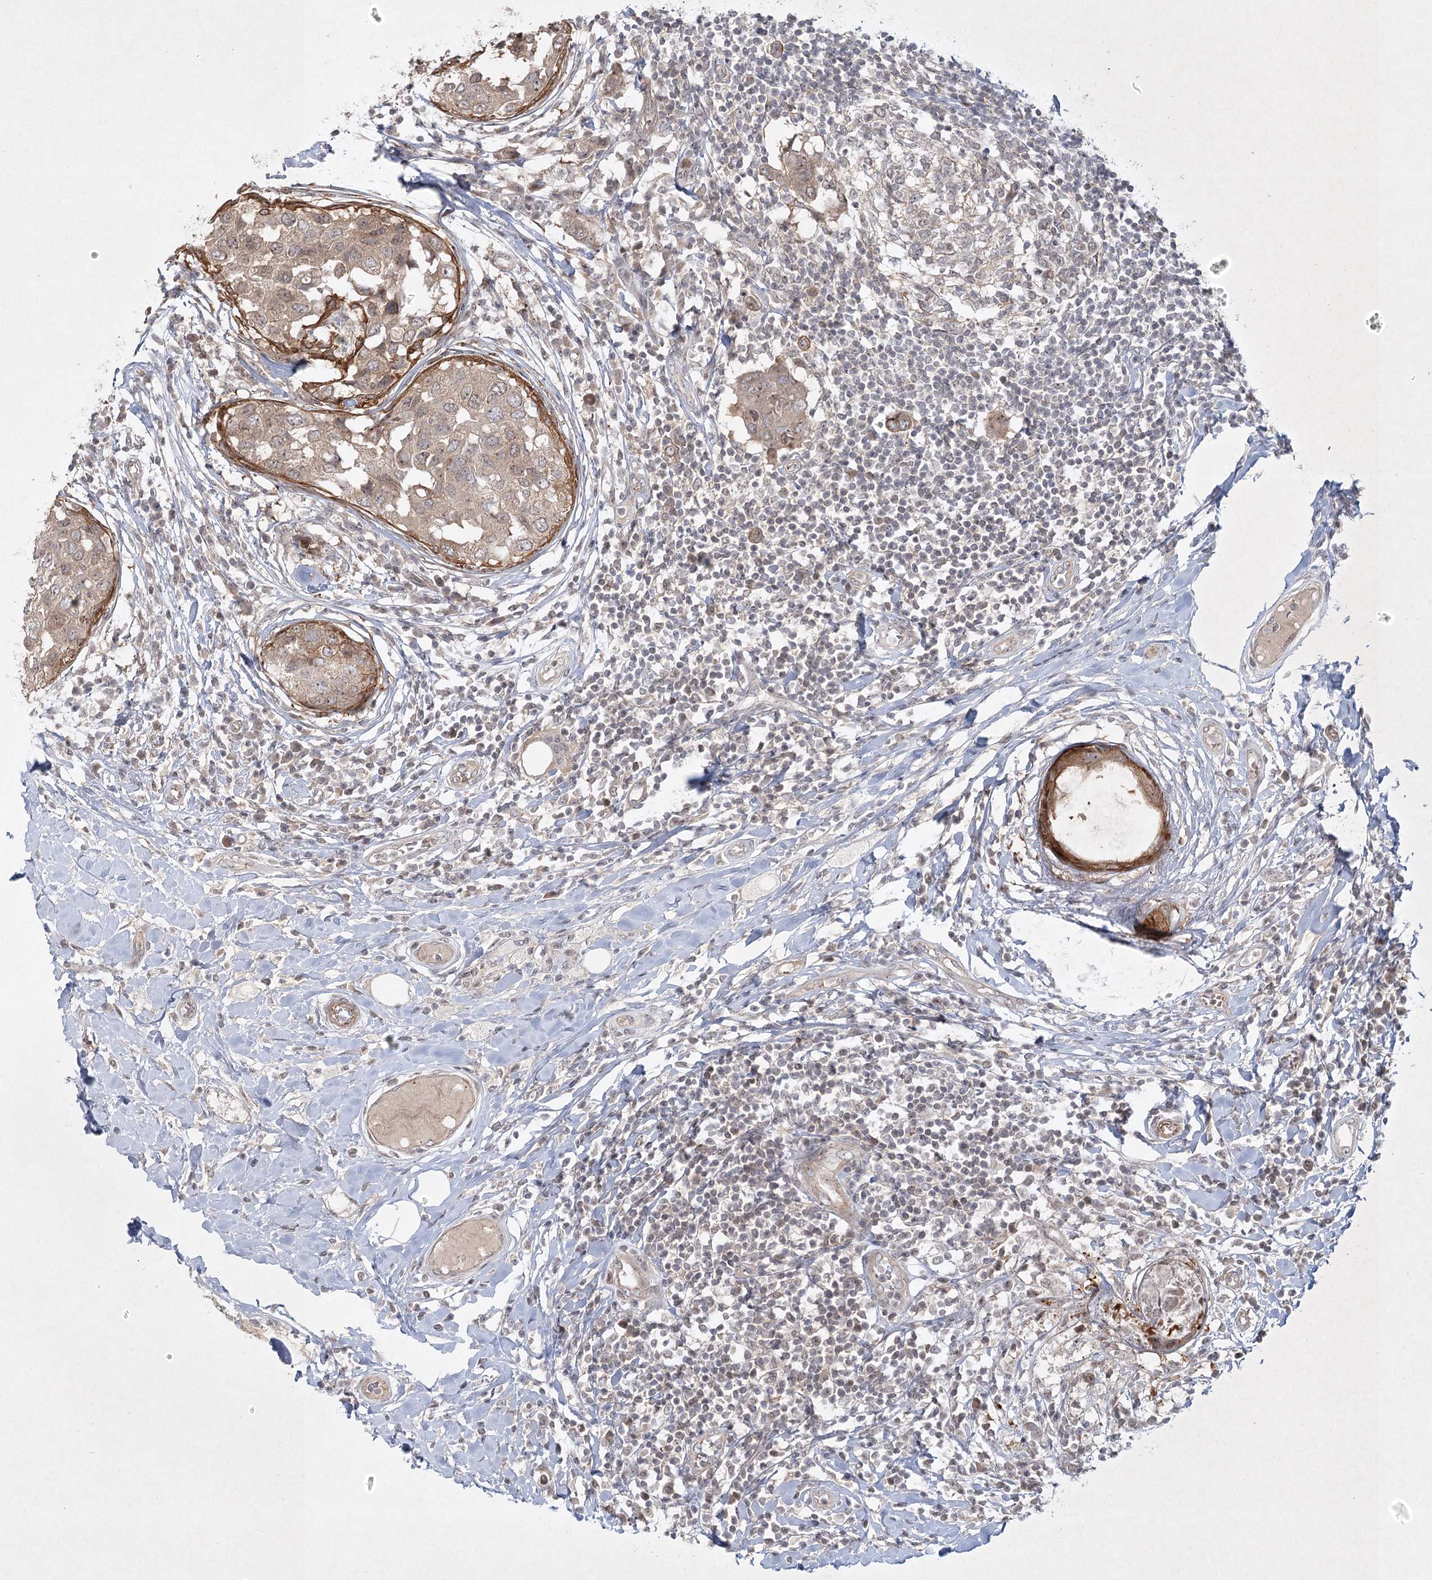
{"staining": {"intensity": "moderate", "quantity": ">75%", "location": "cytoplasmic/membranous"}, "tissue": "breast cancer", "cell_type": "Tumor cells", "image_type": "cancer", "snomed": [{"axis": "morphology", "description": "Duct carcinoma"}, {"axis": "topography", "description": "Breast"}], "caption": "Immunohistochemistry (IHC) of breast cancer (invasive ductal carcinoma) reveals medium levels of moderate cytoplasmic/membranous staining in about >75% of tumor cells. The staining is performed using DAB (3,3'-diaminobenzidine) brown chromogen to label protein expression. The nuclei are counter-stained blue using hematoxylin.", "gene": "SH2D3A", "patient": {"sex": "female", "age": 27}}